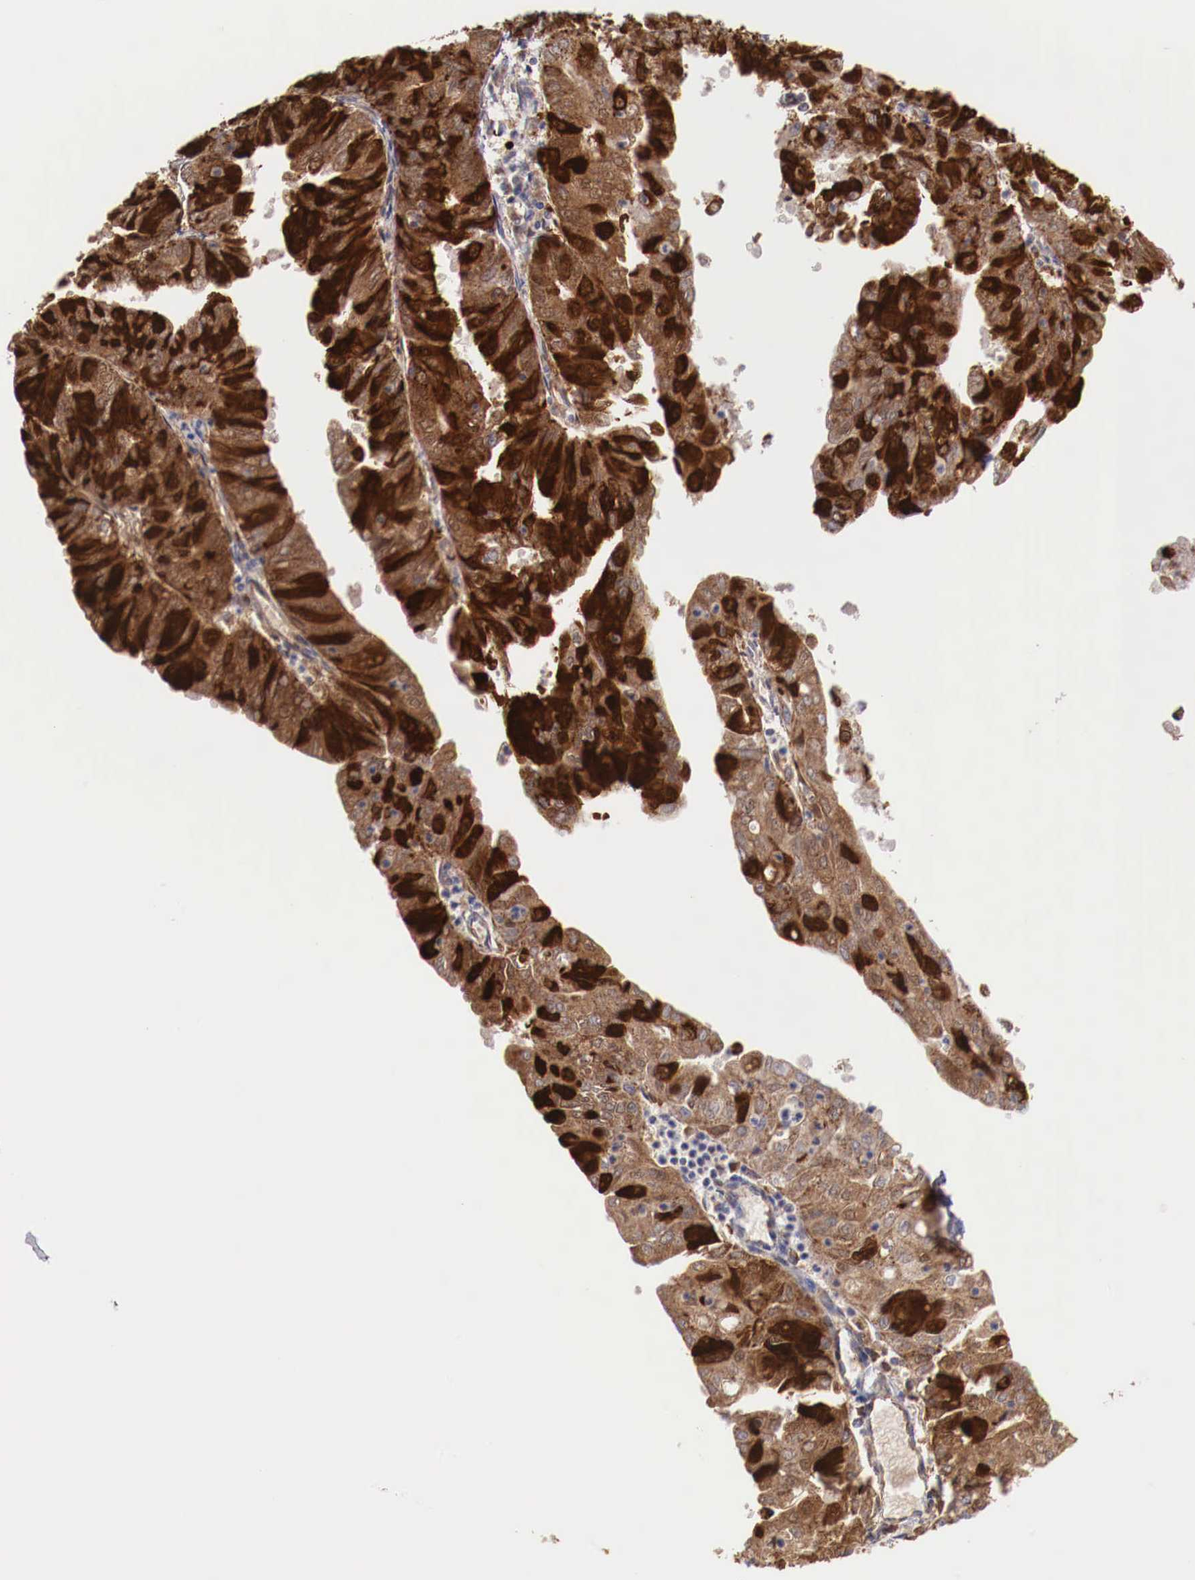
{"staining": {"intensity": "strong", "quantity": ">75%", "location": "cytoplasmic/membranous"}, "tissue": "endometrial cancer", "cell_type": "Tumor cells", "image_type": "cancer", "snomed": [{"axis": "morphology", "description": "Adenocarcinoma, NOS"}, {"axis": "topography", "description": "Endometrium"}], "caption": "Protein staining of endometrial cancer tissue displays strong cytoplasmic/membranous staining in about >75% of tumor cells. (brown staining indicates protein expression, while blue staining denotes nuclei).", "gene": "XPNPEP3", "patient": {"sex": "female", "age": 79}}